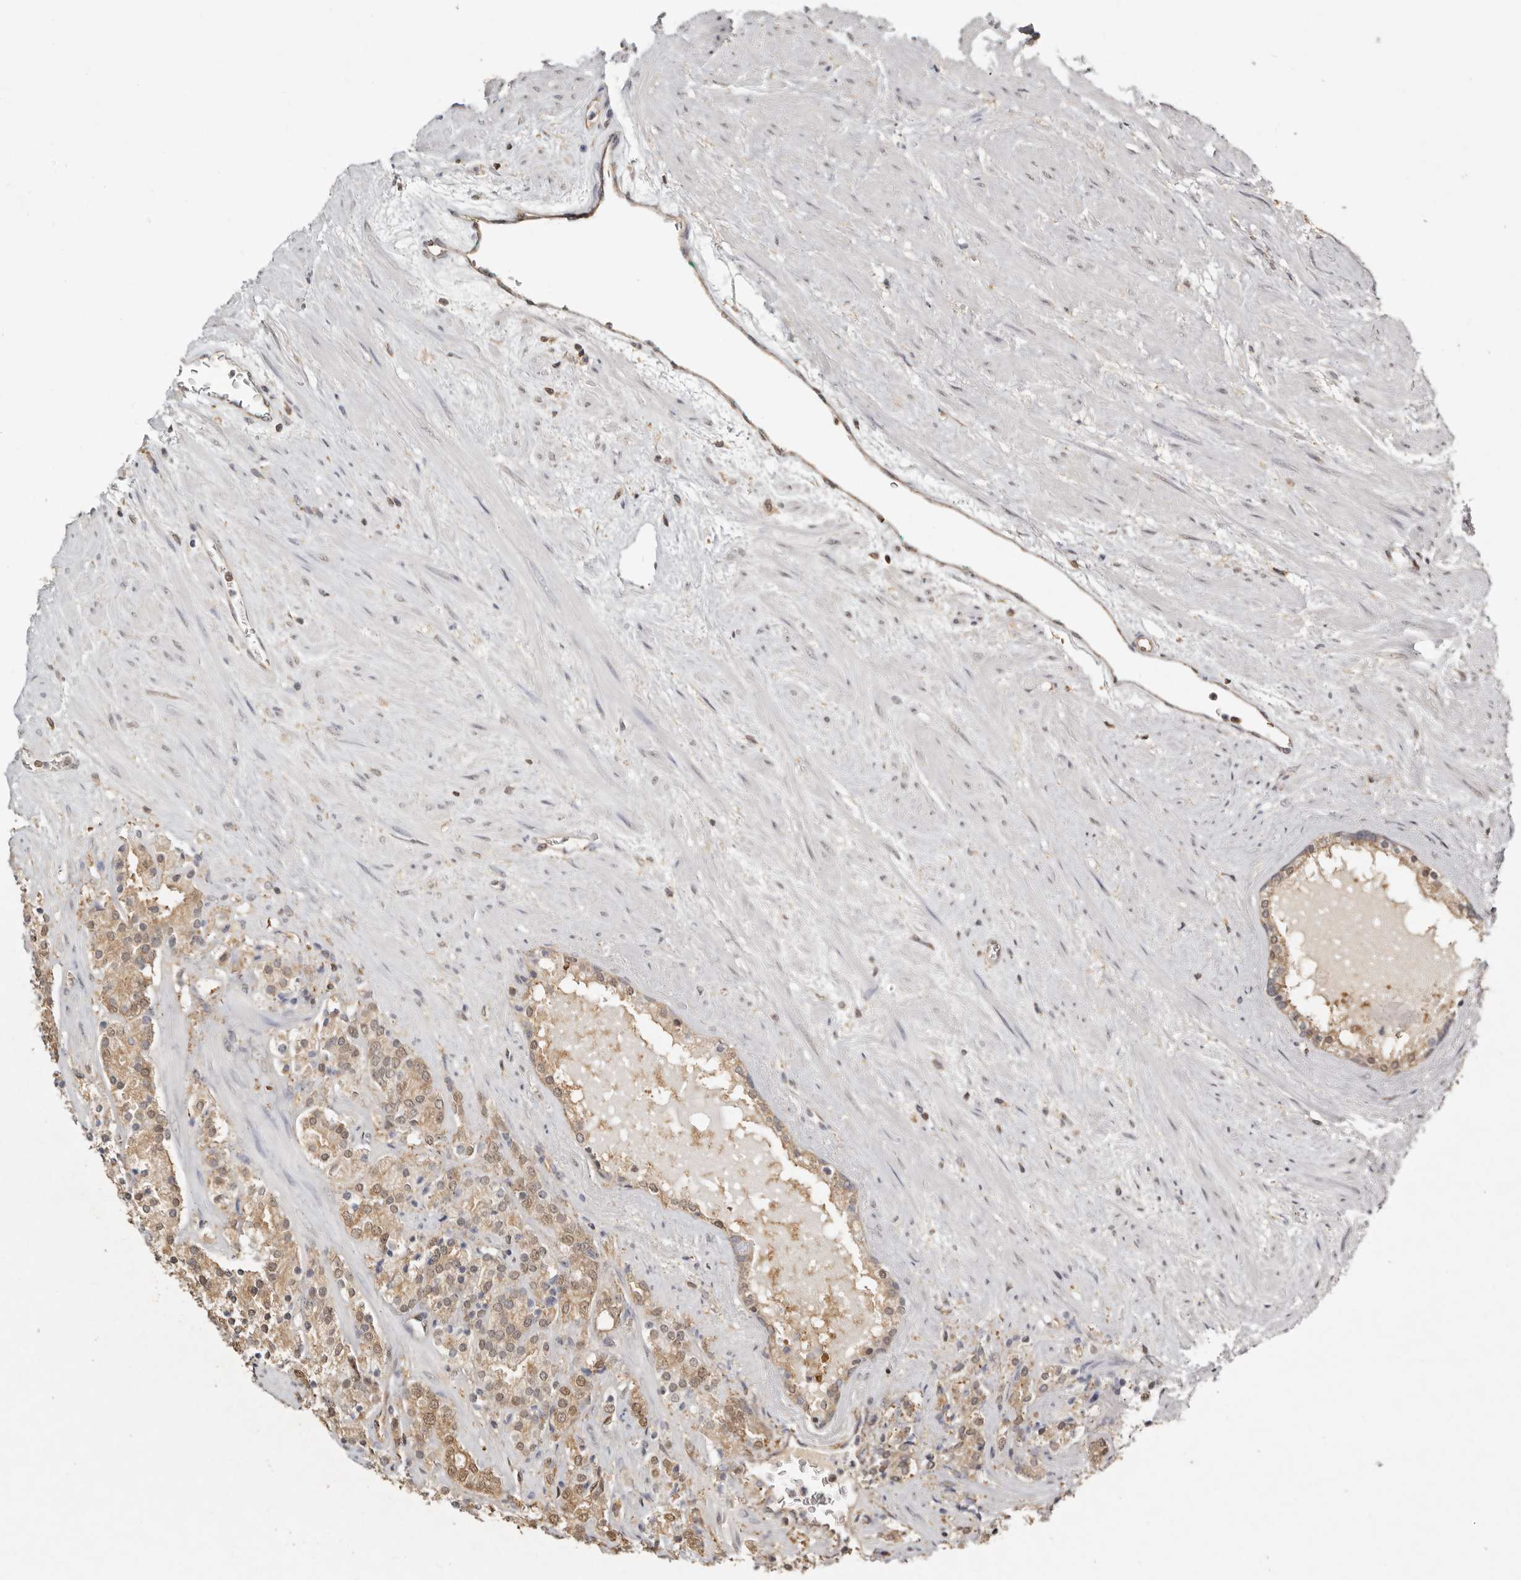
{"staining": {"intensity": "moderate", "quantity": "<25%", "location": "cytoplasmic/membranous,nuclear"}, "tissue": "prostate cancer", "cell_type": "Tumor cells", "image_type": "cancer", "snomed": [{"axis": "morphology", "description": "Adenocarcinoma, High grade"}, {"axis": "topography", "description": "Prostate"}], "caption": "Prostate high-grade adenocarcinoma tissue reveals moderate cytoplasmic/membranous and nuclear positivity in about <25% of tumor cells", "gene": "PSMA5", "patient": {"sex": "male", "age": 71}}